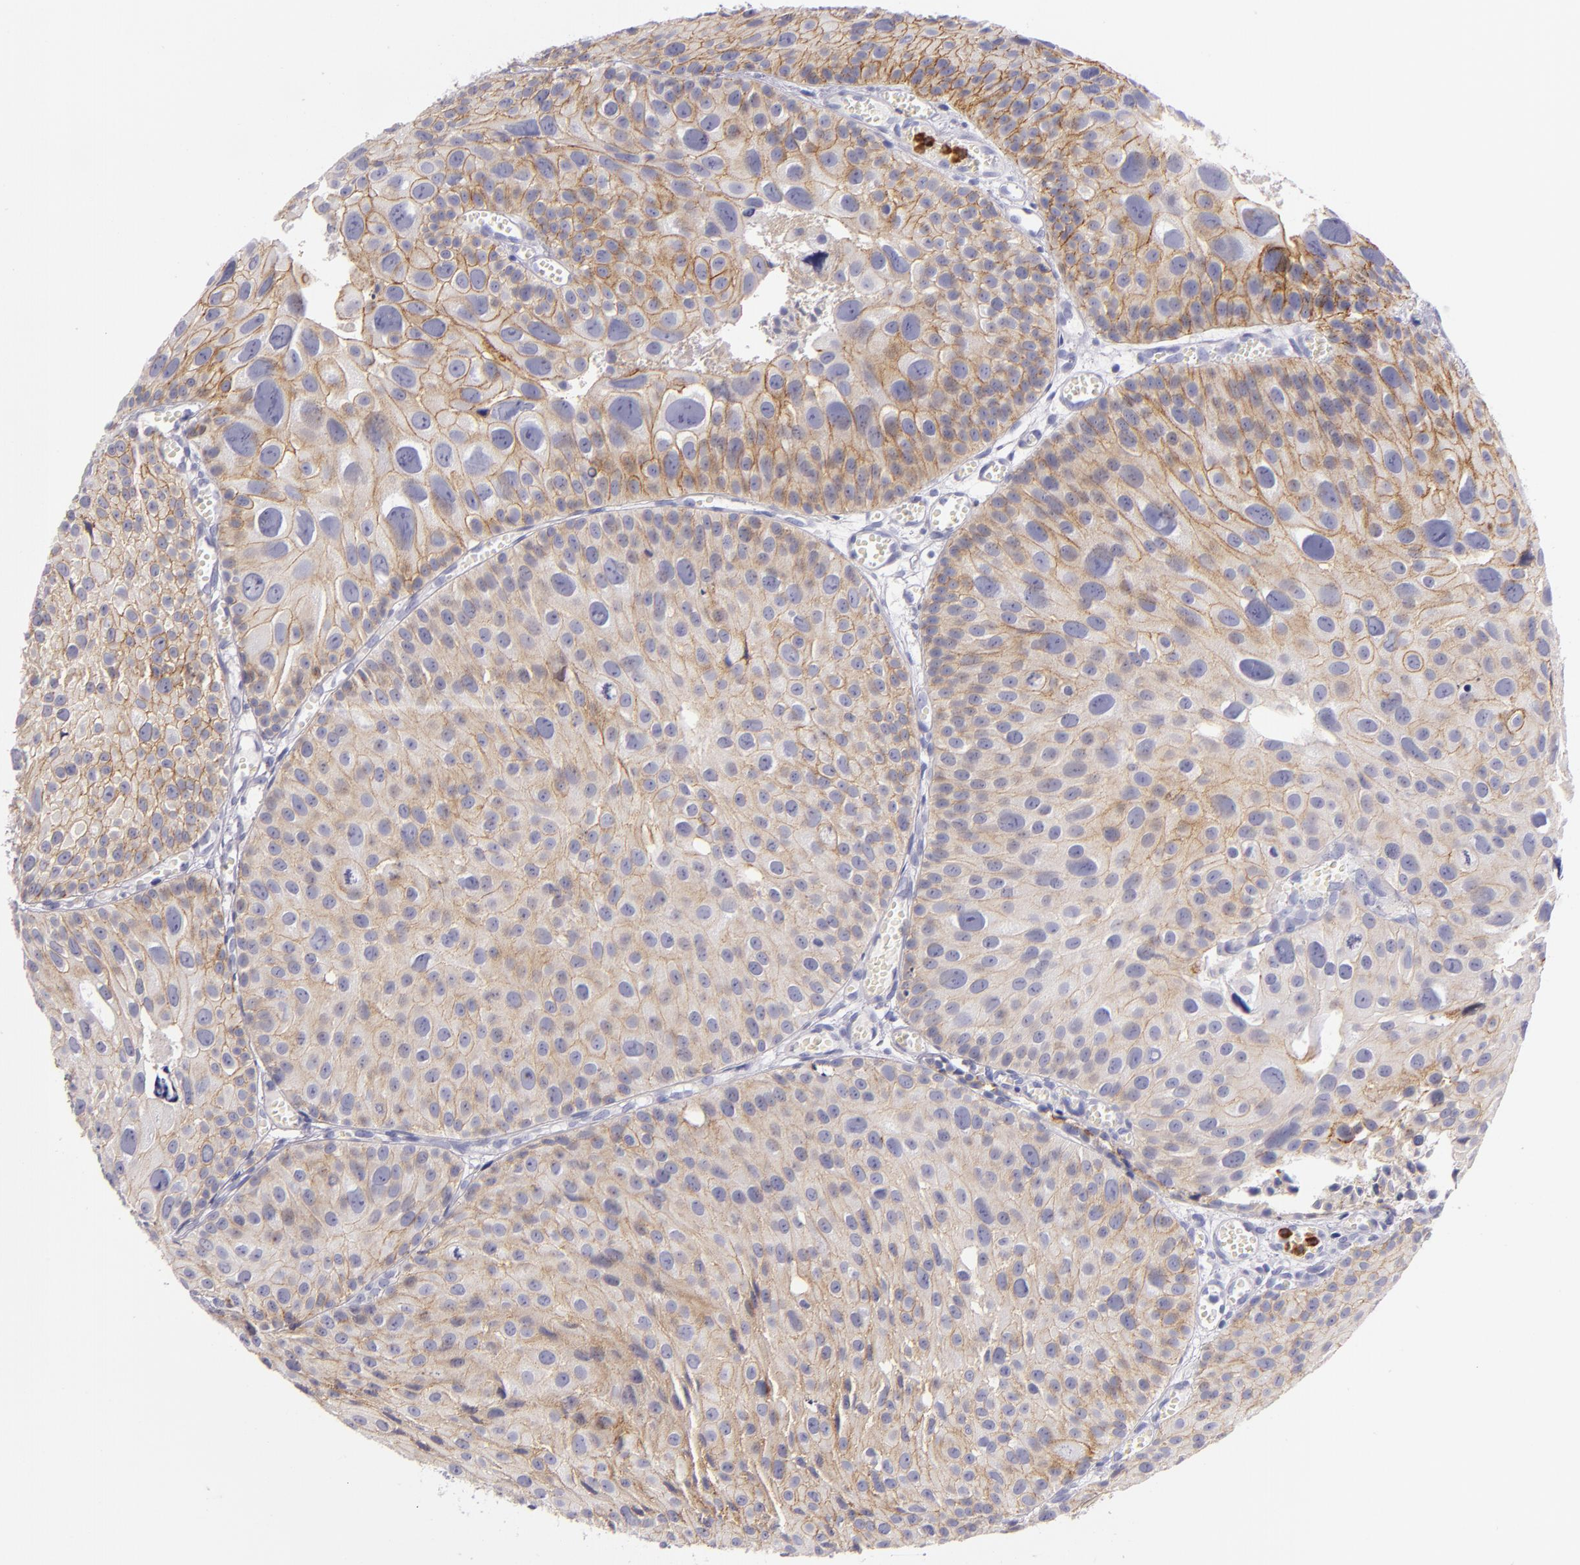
{"staining": {"intensity": "moderate", "quantity": ">75%", "location": "cytoplasmic/membranous"}, "tissue": "urothelial cancer", "cell_type": "Tumor cells", "image_type": "cancer", "snomed": [{"axis": "morphology", "description": "Urothelial carcinoma, High grade"}, {"axis": "topography", "description": "Urinary bladder"}], "caption": "Human urothelial cancer stained with a protein marker displays moderate staining in tumor cells.", "gene": "CDH3", "patient": {"sex": "female", "age": 78}}